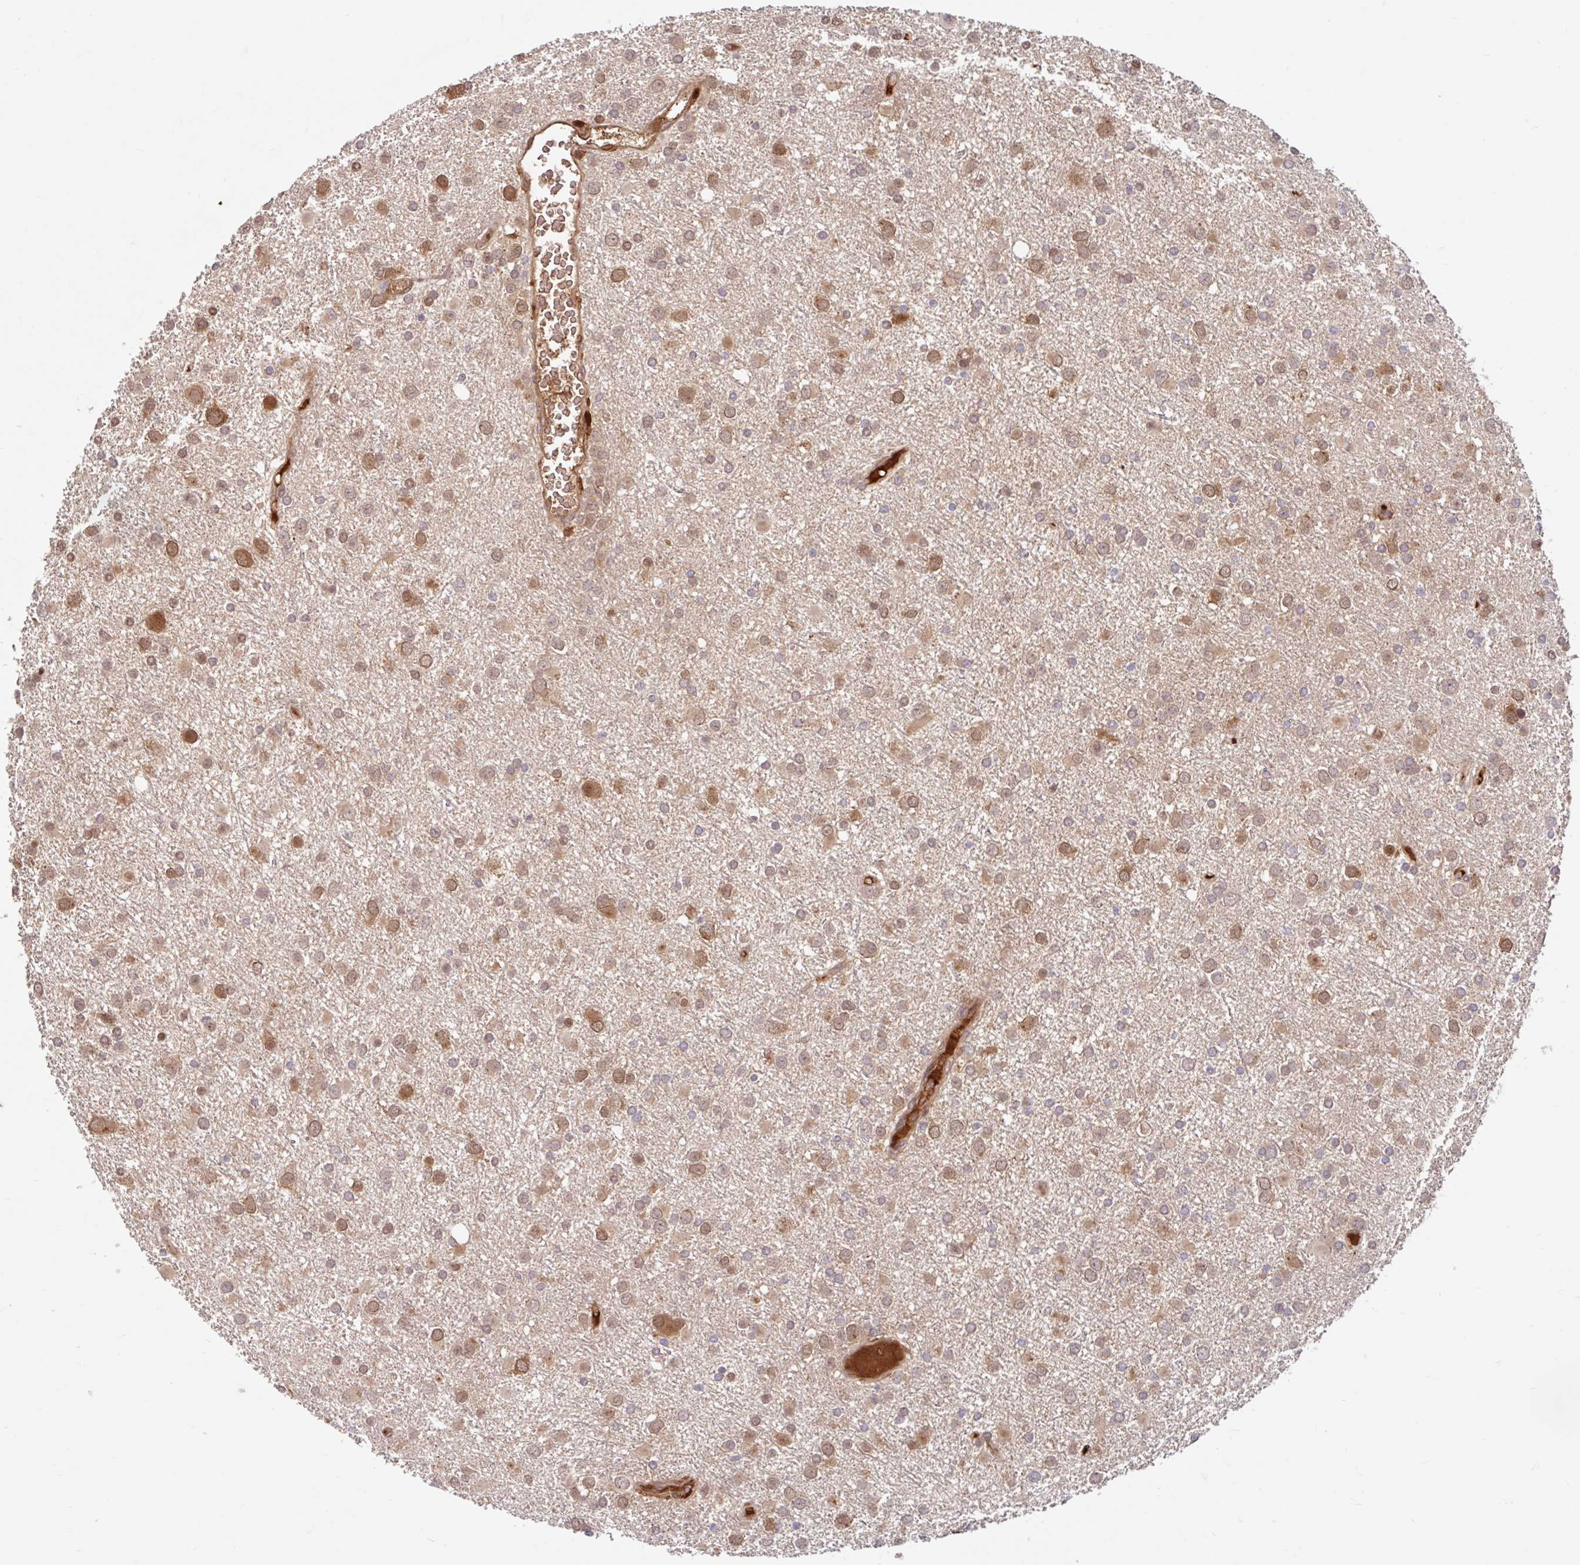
{"staining": {"intensity": "moderate", "quantity": "25%-75%", "location": "cytoplasmic/membranous,nuclear"}, "tissue": "glioma", "cell_type": "Tumor cells", "image_type": "cancer", "snomed": [{"axis": "morphology", "description": "Glioma, malignant, Low grade"}, {"axis": "topography", "description": "Brain"}], "caption": "There is medium levels of moderate cytoplasmic/membranous and nuclear positivity in tumor cells of glioma, as demonstrated by immunohistochemical staining (brown color).", "gene": "BLVRA", "patient": {"sex": "female", "age": 32}}